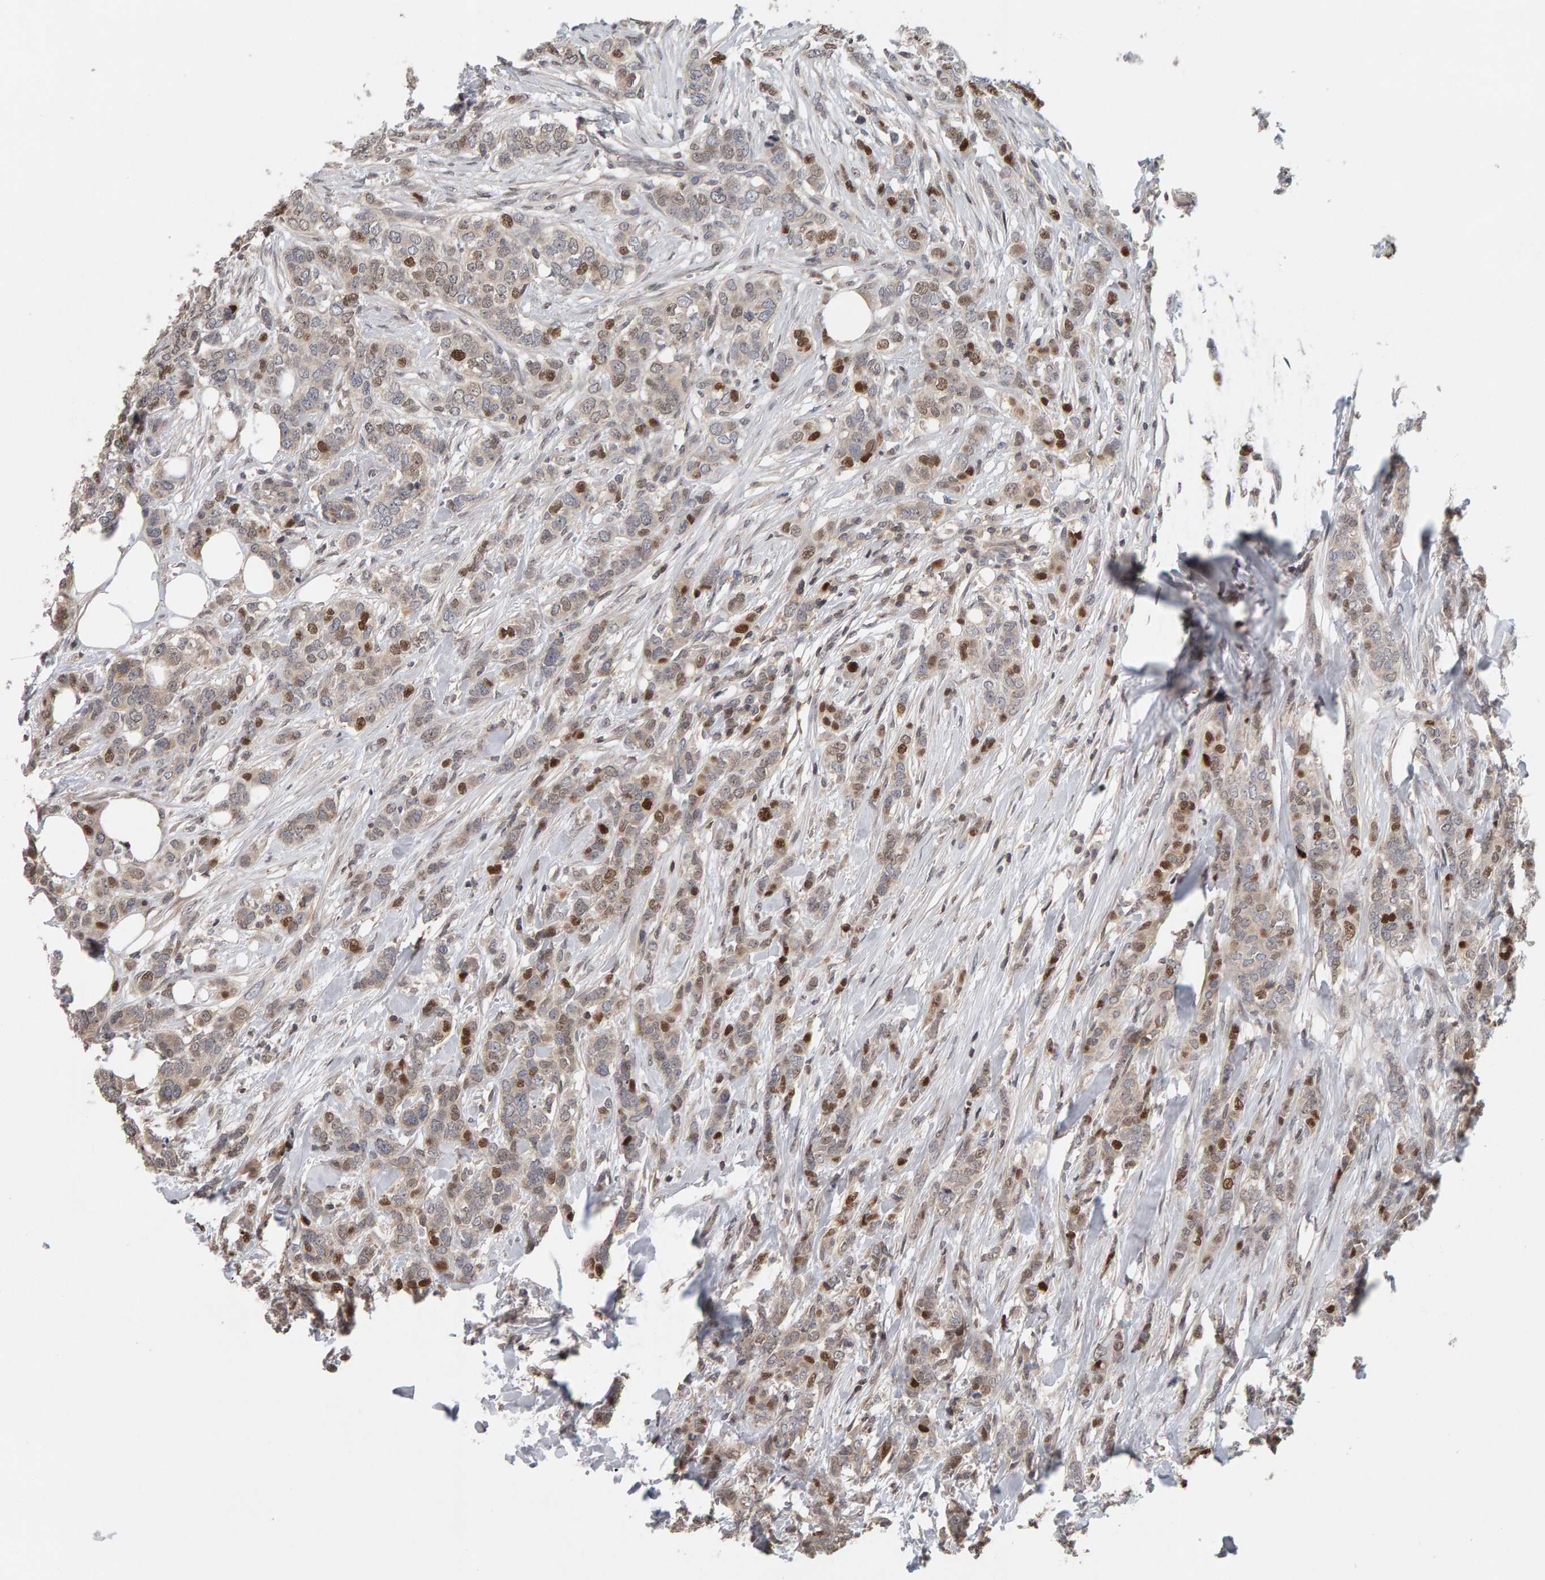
{"staining": {"intensity": "moderate", "quantity": "25%-75%", "location": "nuclear"}, "tissue": "breast cancer", "cell_type": "Tumor cells", "image_type": "cancer", "snomed": [{"axis": "morphology", "description": "Lobular carcinoma"}, {"axis": "topography", "description": "Skin"}, {"axis": "topography", "description": "Breast"}], "caption": "Immunohistochemical staining of human lobular carcinoma (breast) reveals moderate nuclear protein positivity in approximately 25%-75% of tumor cells. Nuclei are stained in blue.", "gene": "TEFM", "patient": {"sex": "female", "age": 46}}